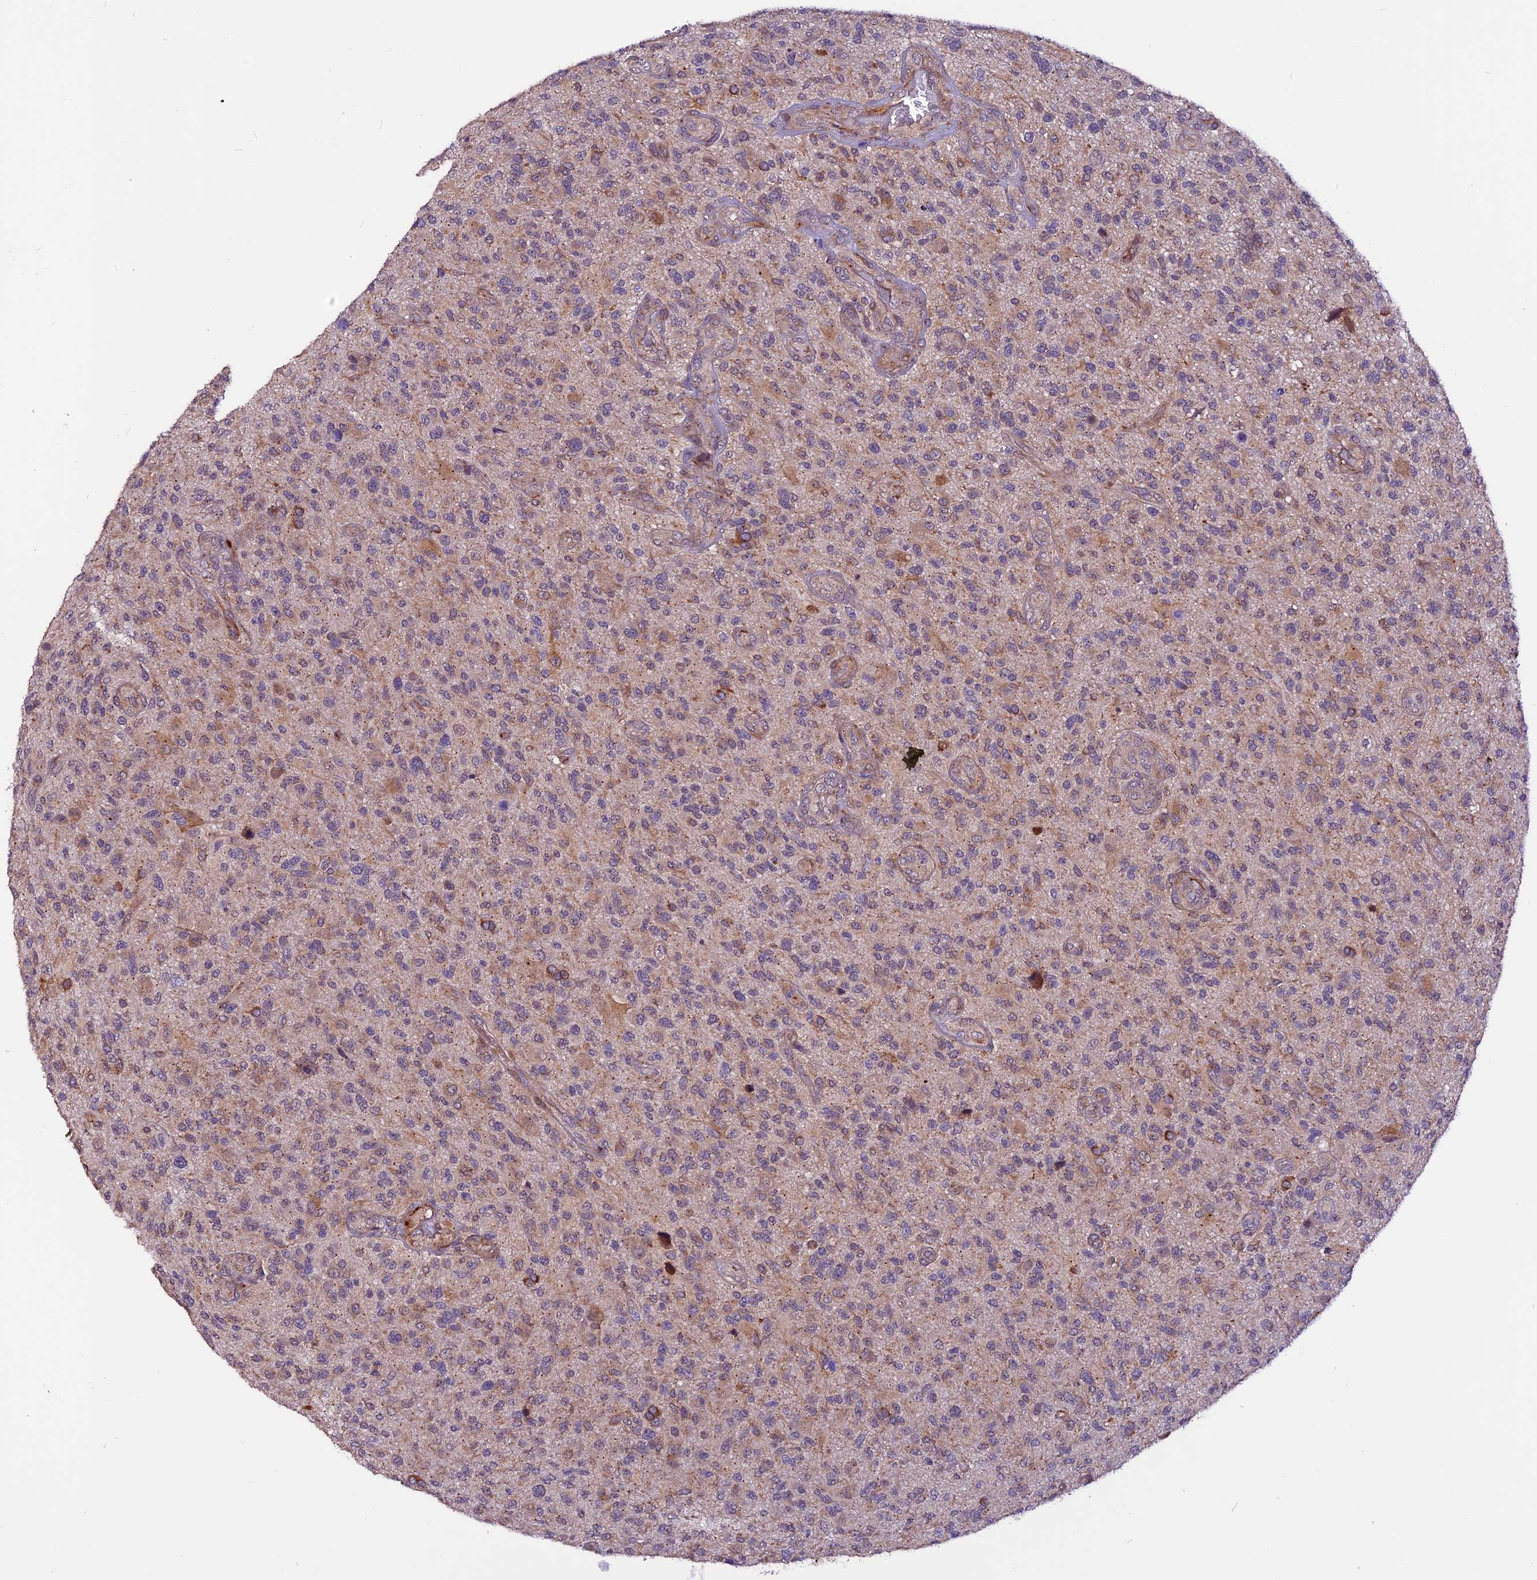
{"staining": {"intensity": "moderate", "quantity": "25%-75%", "location": "cytoplasmic/membranous"}, "tissue": "glioma", "cell_type": "Tumor cells", "image_type": "cancer", "snomed": [{"axis": "morphology", "description": "Glioma, malignant, High grade"}, {"axis": "topography", "description": "Brain"}], "caption": "Protein analysis of glioma tissue displays moderate cytoplasmic/membranous positivity in approximately 25%-75% of tumor cells.", "gene": "RINL", "patient": {"sex": "male", "age": 47}}